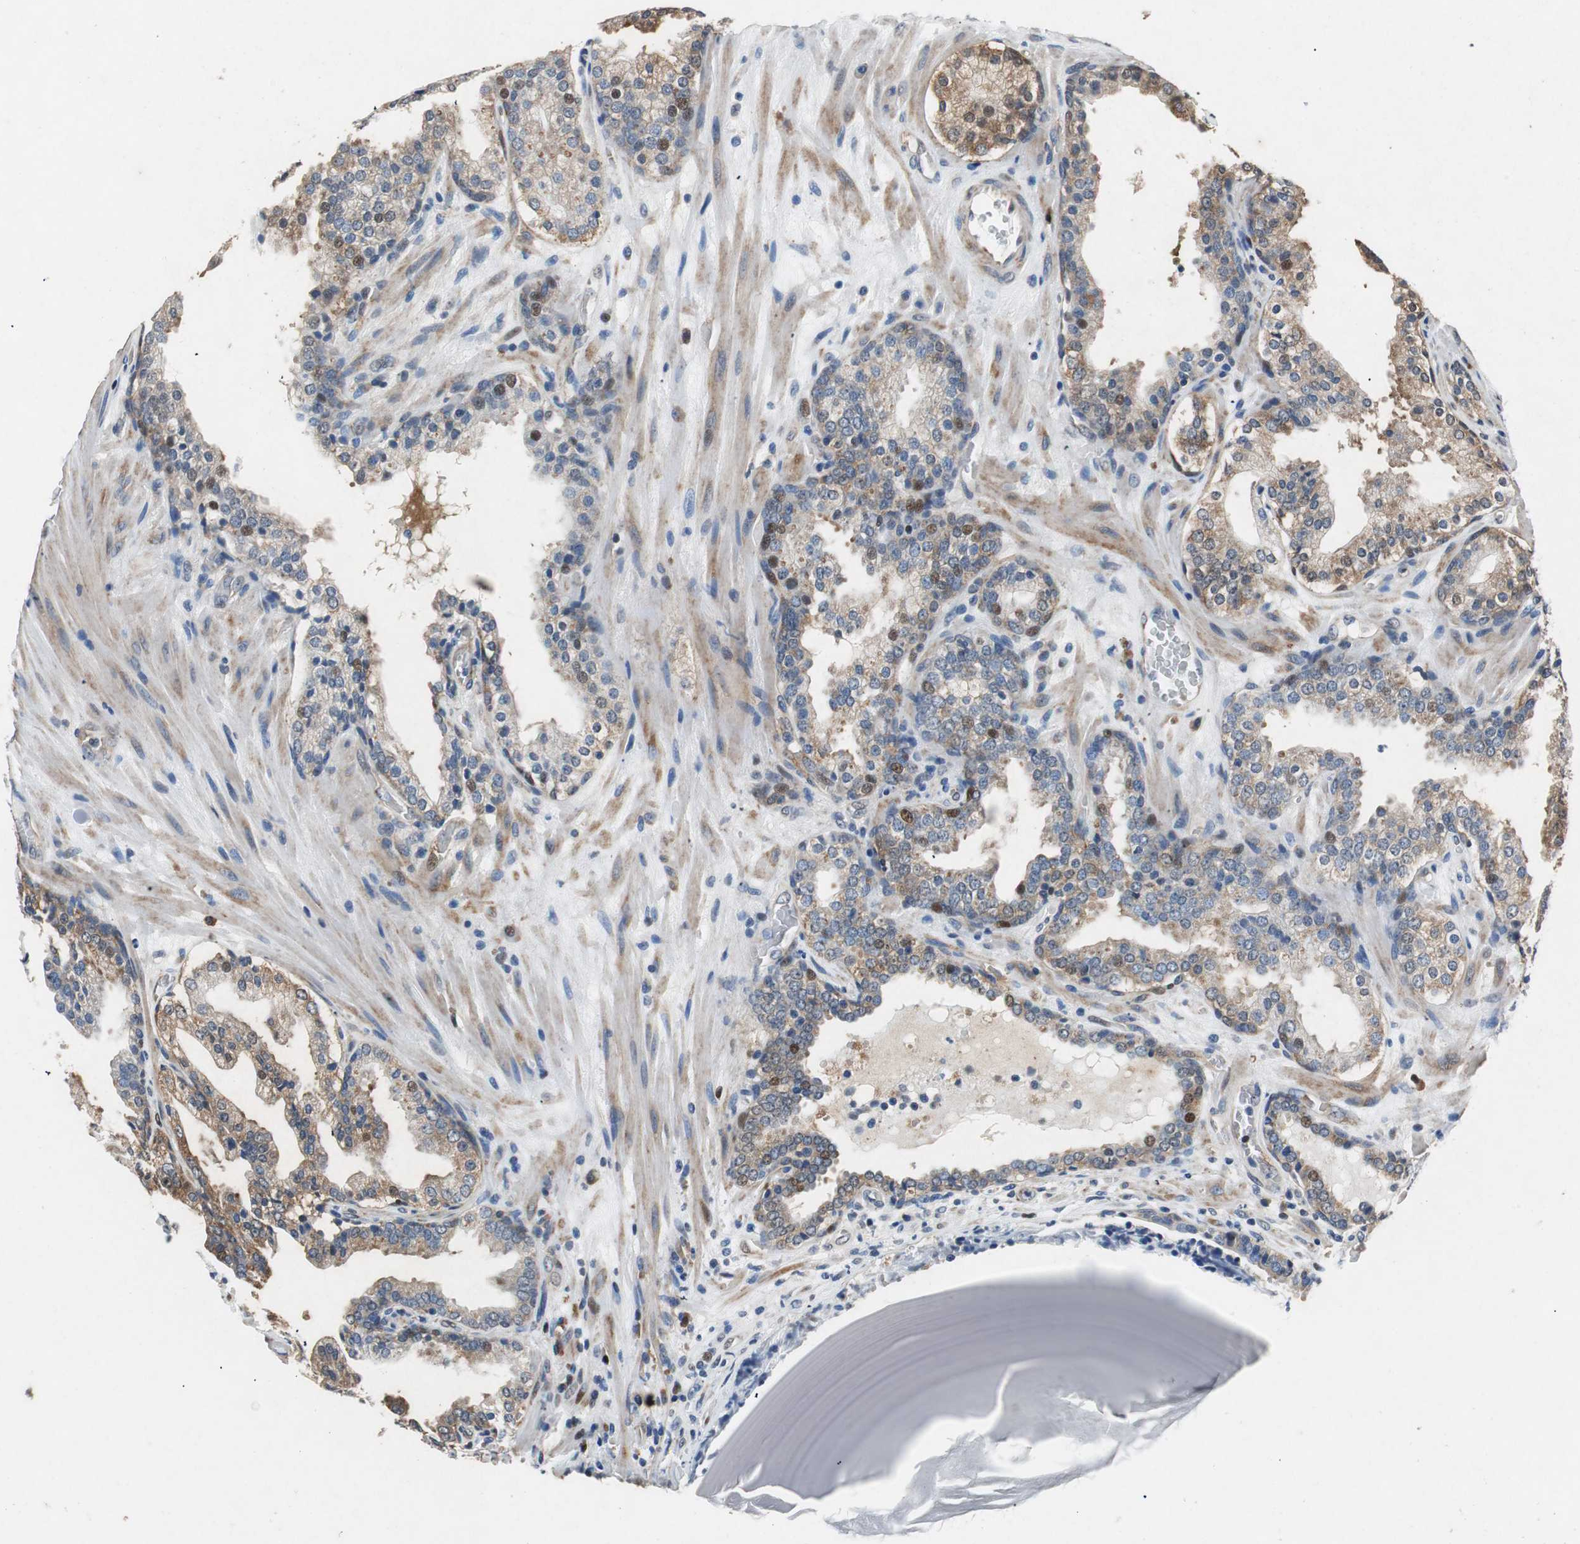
{"staining": {"intensity": "moderate", "quantity": "25%-75%", "location": "cytoplasmic/membranous,nuclear"}, "tissue": "prostate cancer", "cell_type": "Tumor cells", "image_type": "cancer", "snomed": [{"axis": "morphology", "description": "Adenocarcinoma, High grade"}, {"axis": "topography", "description": "Prostate"}], "caption": "Moderate cytoplasmic/membranous and nuclear expression is appreciated in about 25%-75% of tumor cells in high-grade adenocarcinoma (prostate).", "gene": "RPL35", "patient": {"sex": "male", "age": 68}}